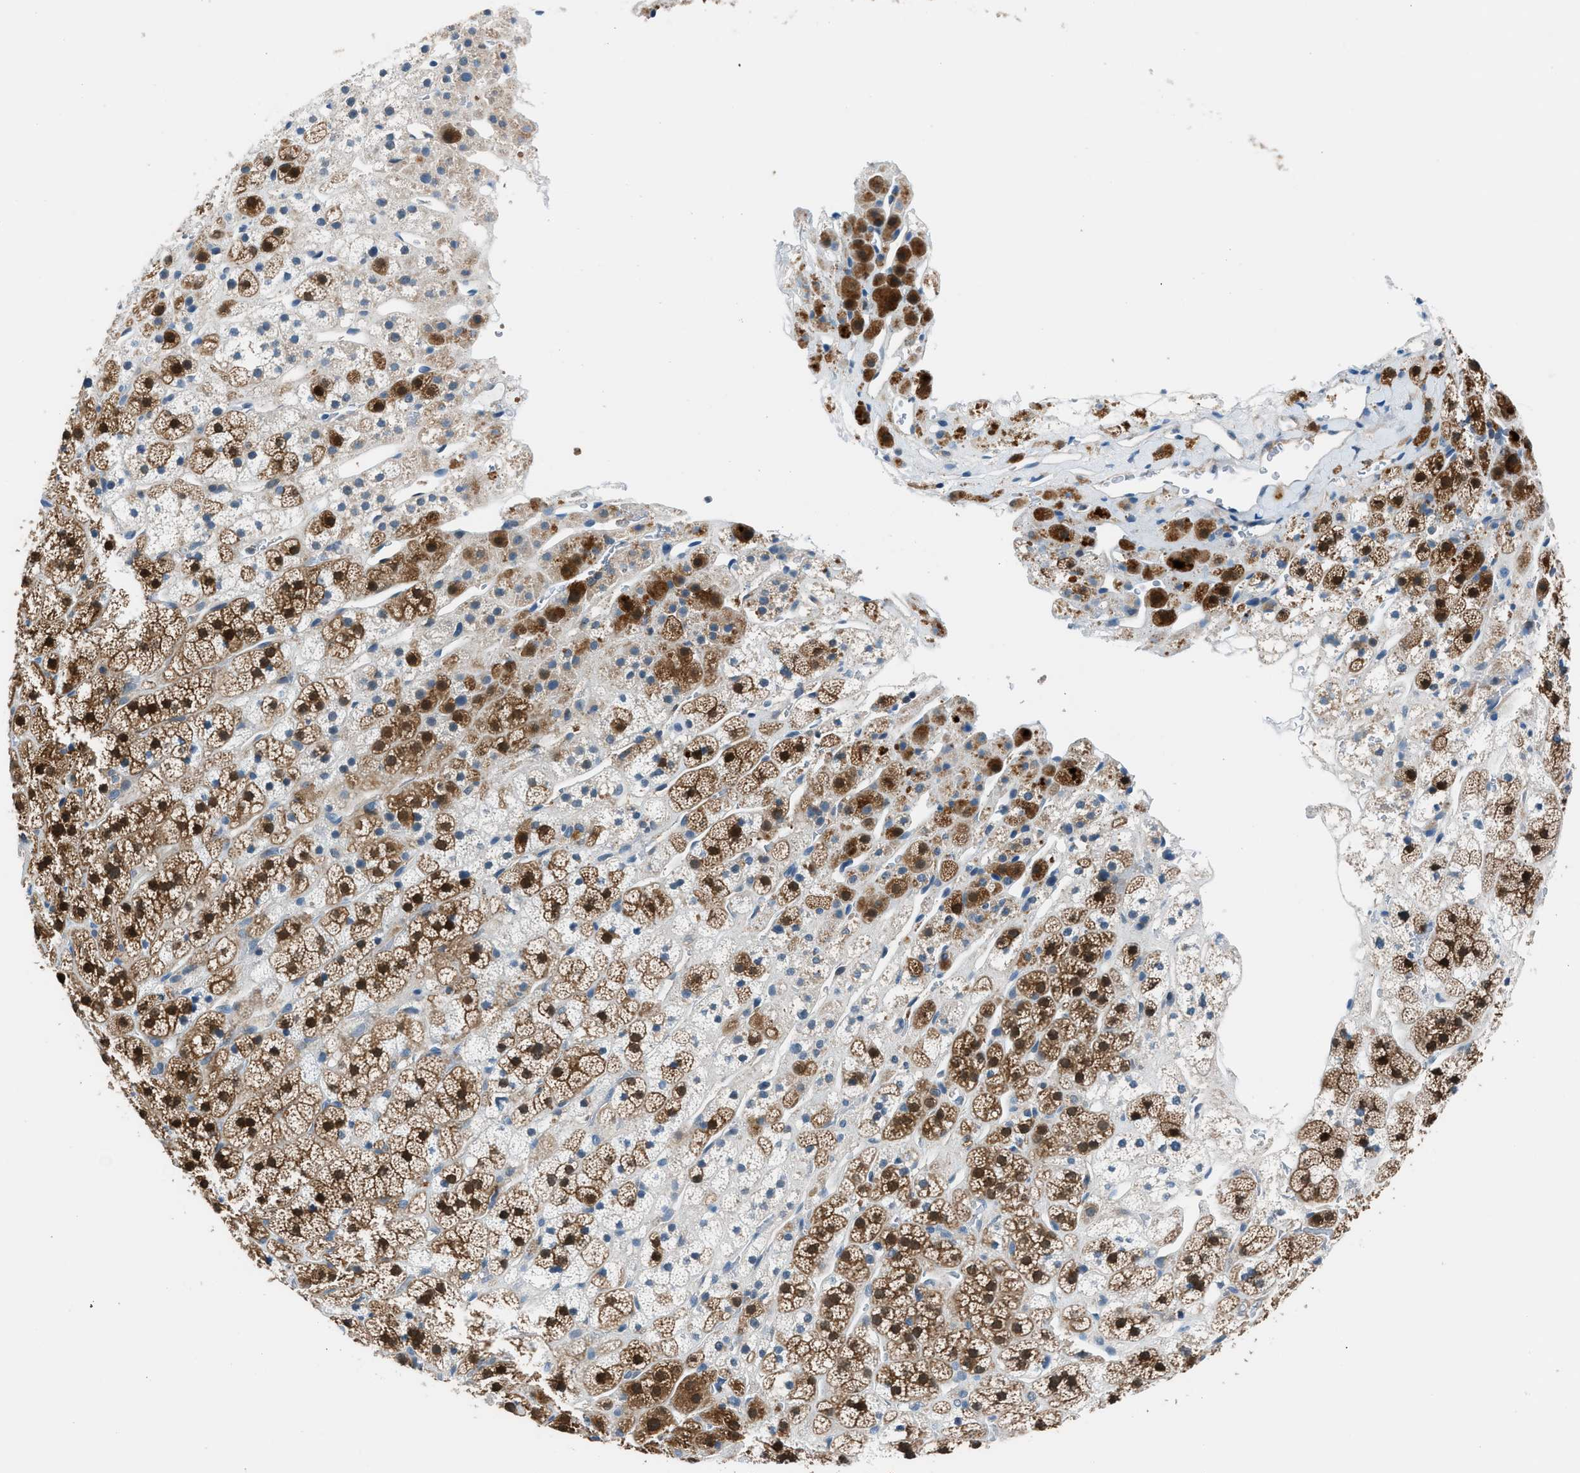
{"staining": {"intensity": "strong", "quantity": ">75%", "location": "cytoplasmic/membranous,nuclear"}, "tissue": "adrenal gland", "cell_type": "Glandular cells", "image_type": "normal", "snomed": [{"axis": "morphology", "description": "Normal tissue, NOS"}, {"axis": "topography", "description": "Adrenal gland"}], "caption": "Strong cytoplasmic/membranous,nuclear protein expression is identified in about >75% of glandular cells in adrenal gland.", "gene": "ACP1", "patient": {"sex": "male", "age": 56}}